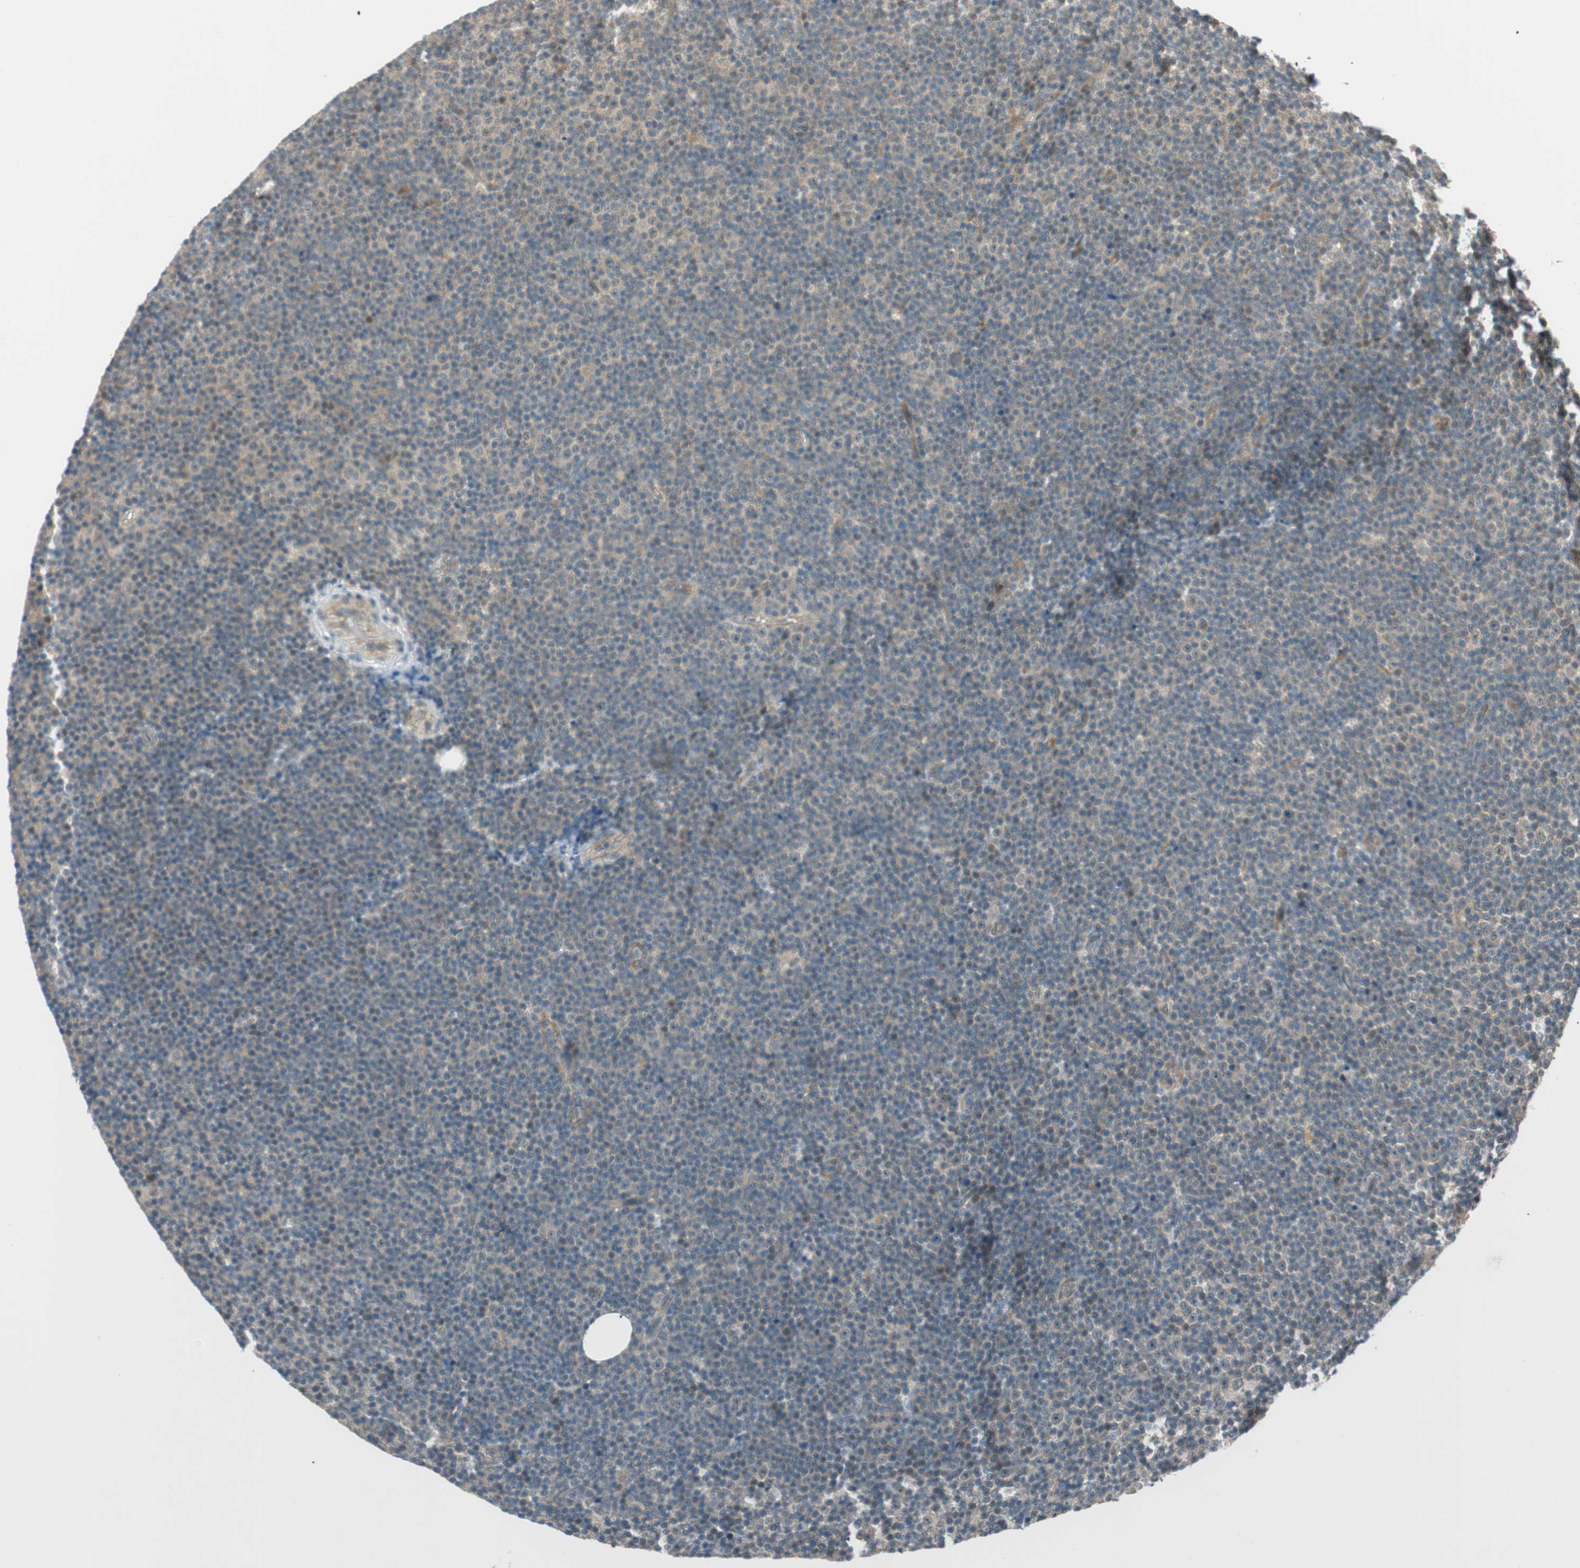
{"staining": {"intensity": "weak", "quantity": "25%-75%", "location": "cytoplasmic/membranous"}, "tissue": "lymphoma", "cell_type": "Tumor cells", "image_type": "cancer", "snomed": [{"axis": "morphology", "description": "Malignant lymphoma, non-Hodgkin's type, Low grade"}, {"axis": "topography", "description": "Lymph node"}], "caption": "An immunohistochemistry (IHC) micrograph of tumor tissue is shown. Protein staining in brown labels weak cytoplasmic/membranous positivity in low-grade malignant lymphoma, non-Hodgkin's type within tumor cells. Ihc stains the protein of interest in brown and the nuclei are stained blue.", "gene": "PSMD8", "patient": {"sex": "female", "age": 67}}